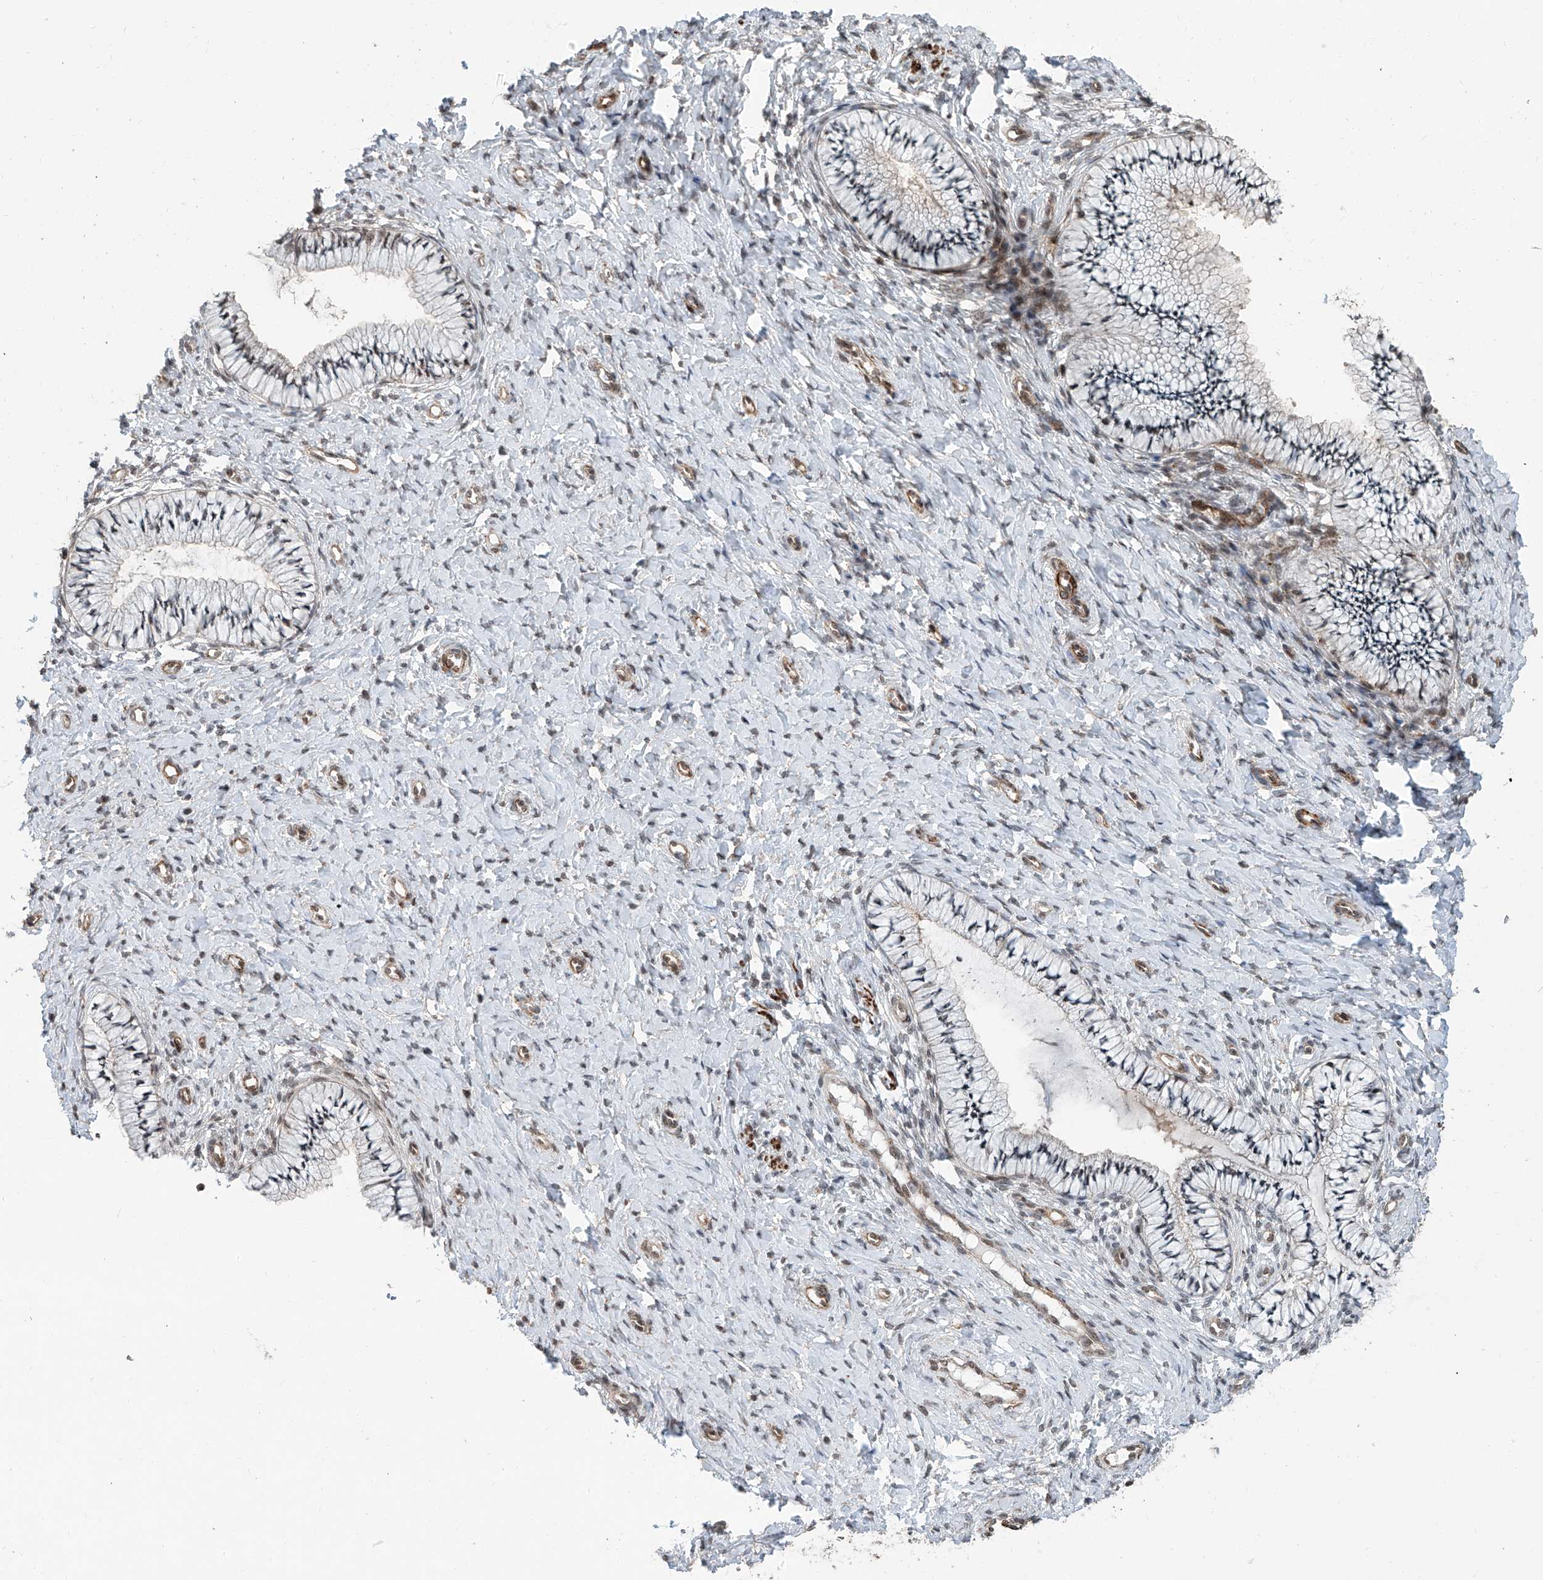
{"staining": {"intensity": "negative", "quantity": "none", "location": "none"}, "tissue": "cervix", "cell_type": "Glandular cells", "image_type": "normal", "snomed": [{"axis": "morphology", "description": "Normal tissue, NOS"}, {"axis": "topography", "description": "Cervix"}], "caption": "Immunohistochemistry (IHC) photomicrograph of normal human cervix stained for a protein (brown), which displays no positivity in glandular cells. (DAB immunohistochemistry visualized using brightfield microscopy, high magnification).", "gene": "SDE2", "patient": {"sex": "female", "age": 36}}